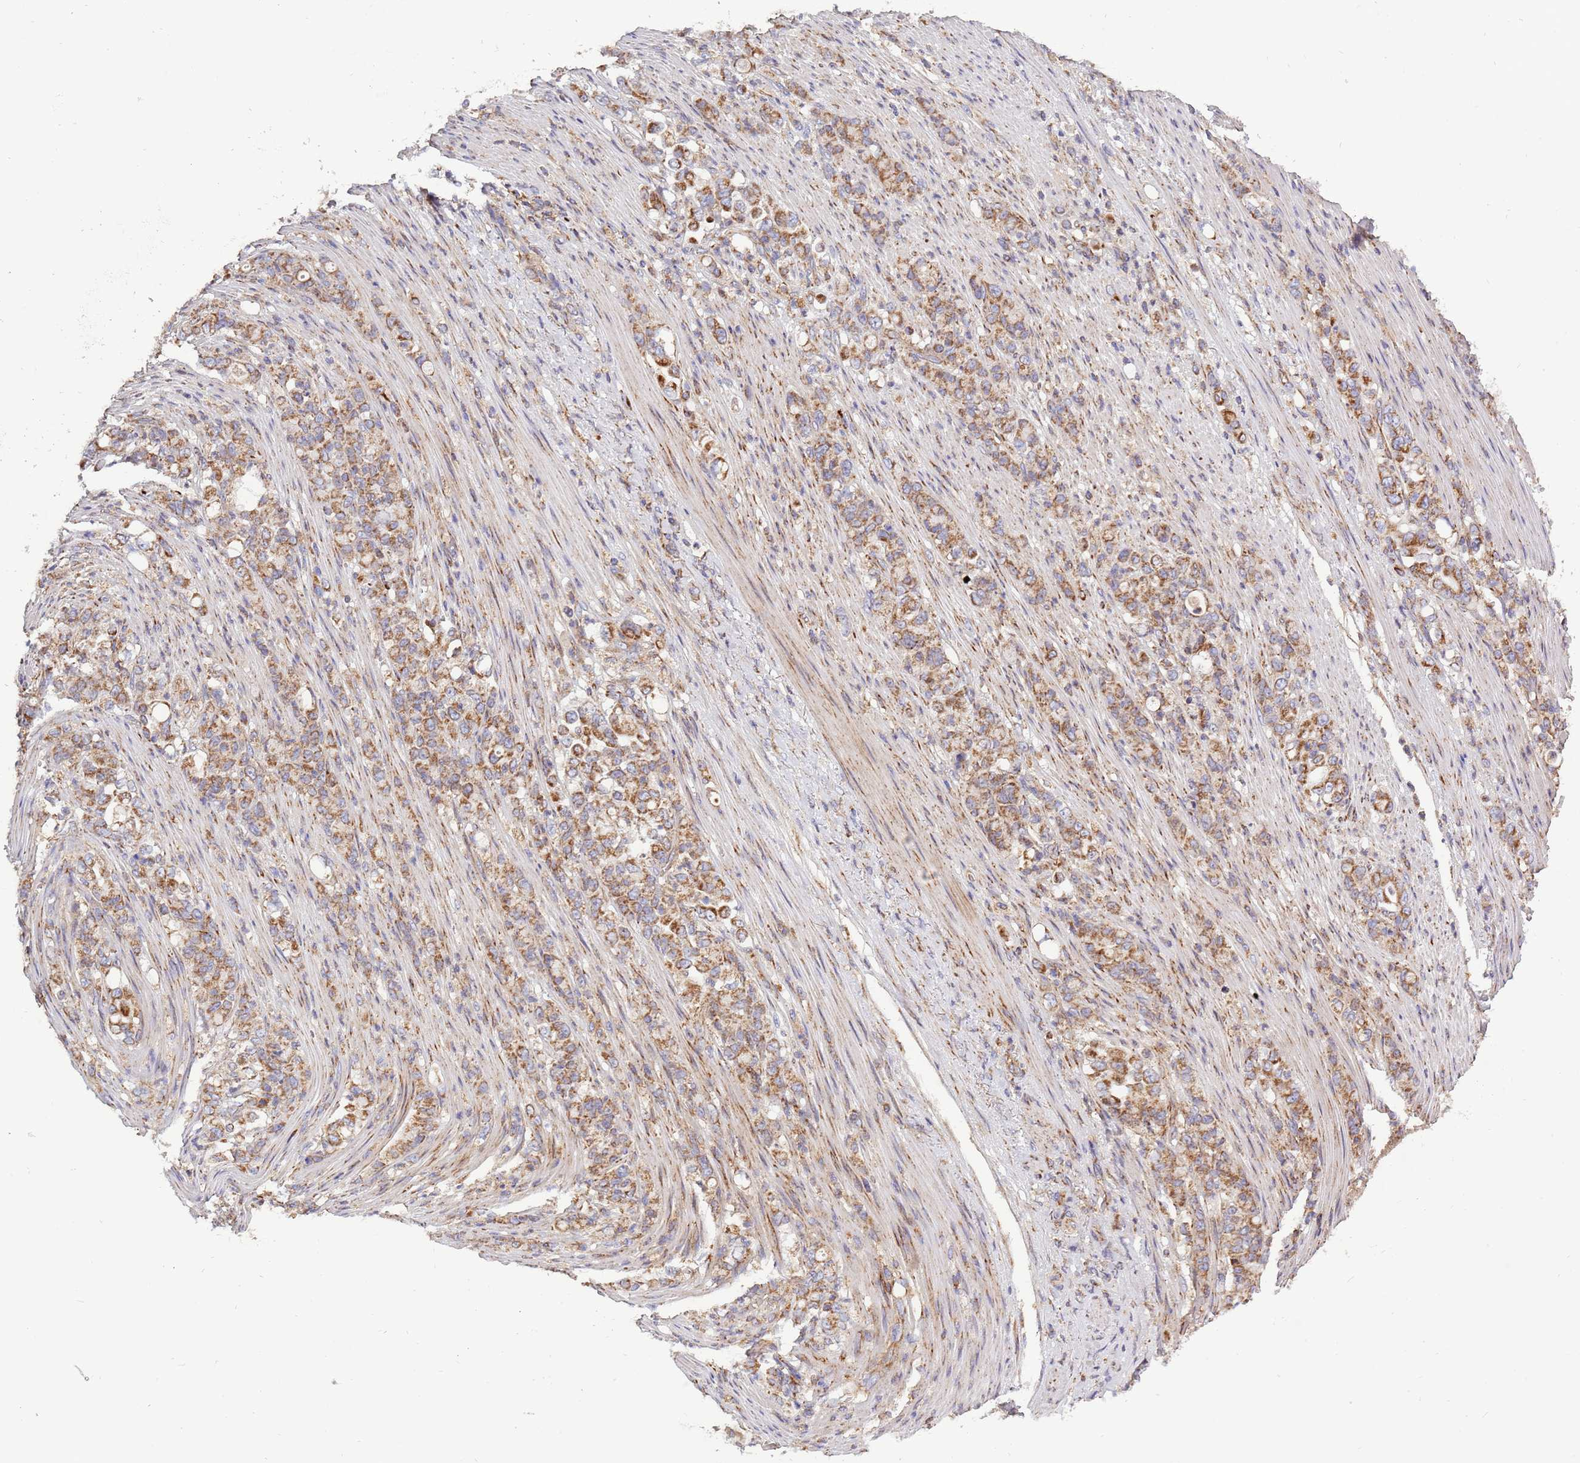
{"staining": {"intensity": "moderate", "quantity": ">75%", "location": "cytoplasmic/membranous"}, "tissue": "stomach cancer", "cell_type": "Tumor cells", "image_type": "cancer", "snomed": [{"axis": "morphology", "description": "Normal tissue, NOS"}, {"axis": "morphology", "description": "Adenocarcinoma, NOS"}, {"axis": "topography", "description": "Stomach"}], "caption": "Immunohistochemistry micrograph of neoplastic tissue: human stomach cancer stained using IHC exhibits medium levels of moderate protein expression localized specifically in the cytoplasmic/membranous of tumor cells, appearing as a cytoplasmic/membranous brown color.", "gene": "IRS4", "patient": {"sex": "female", "age": 79}}